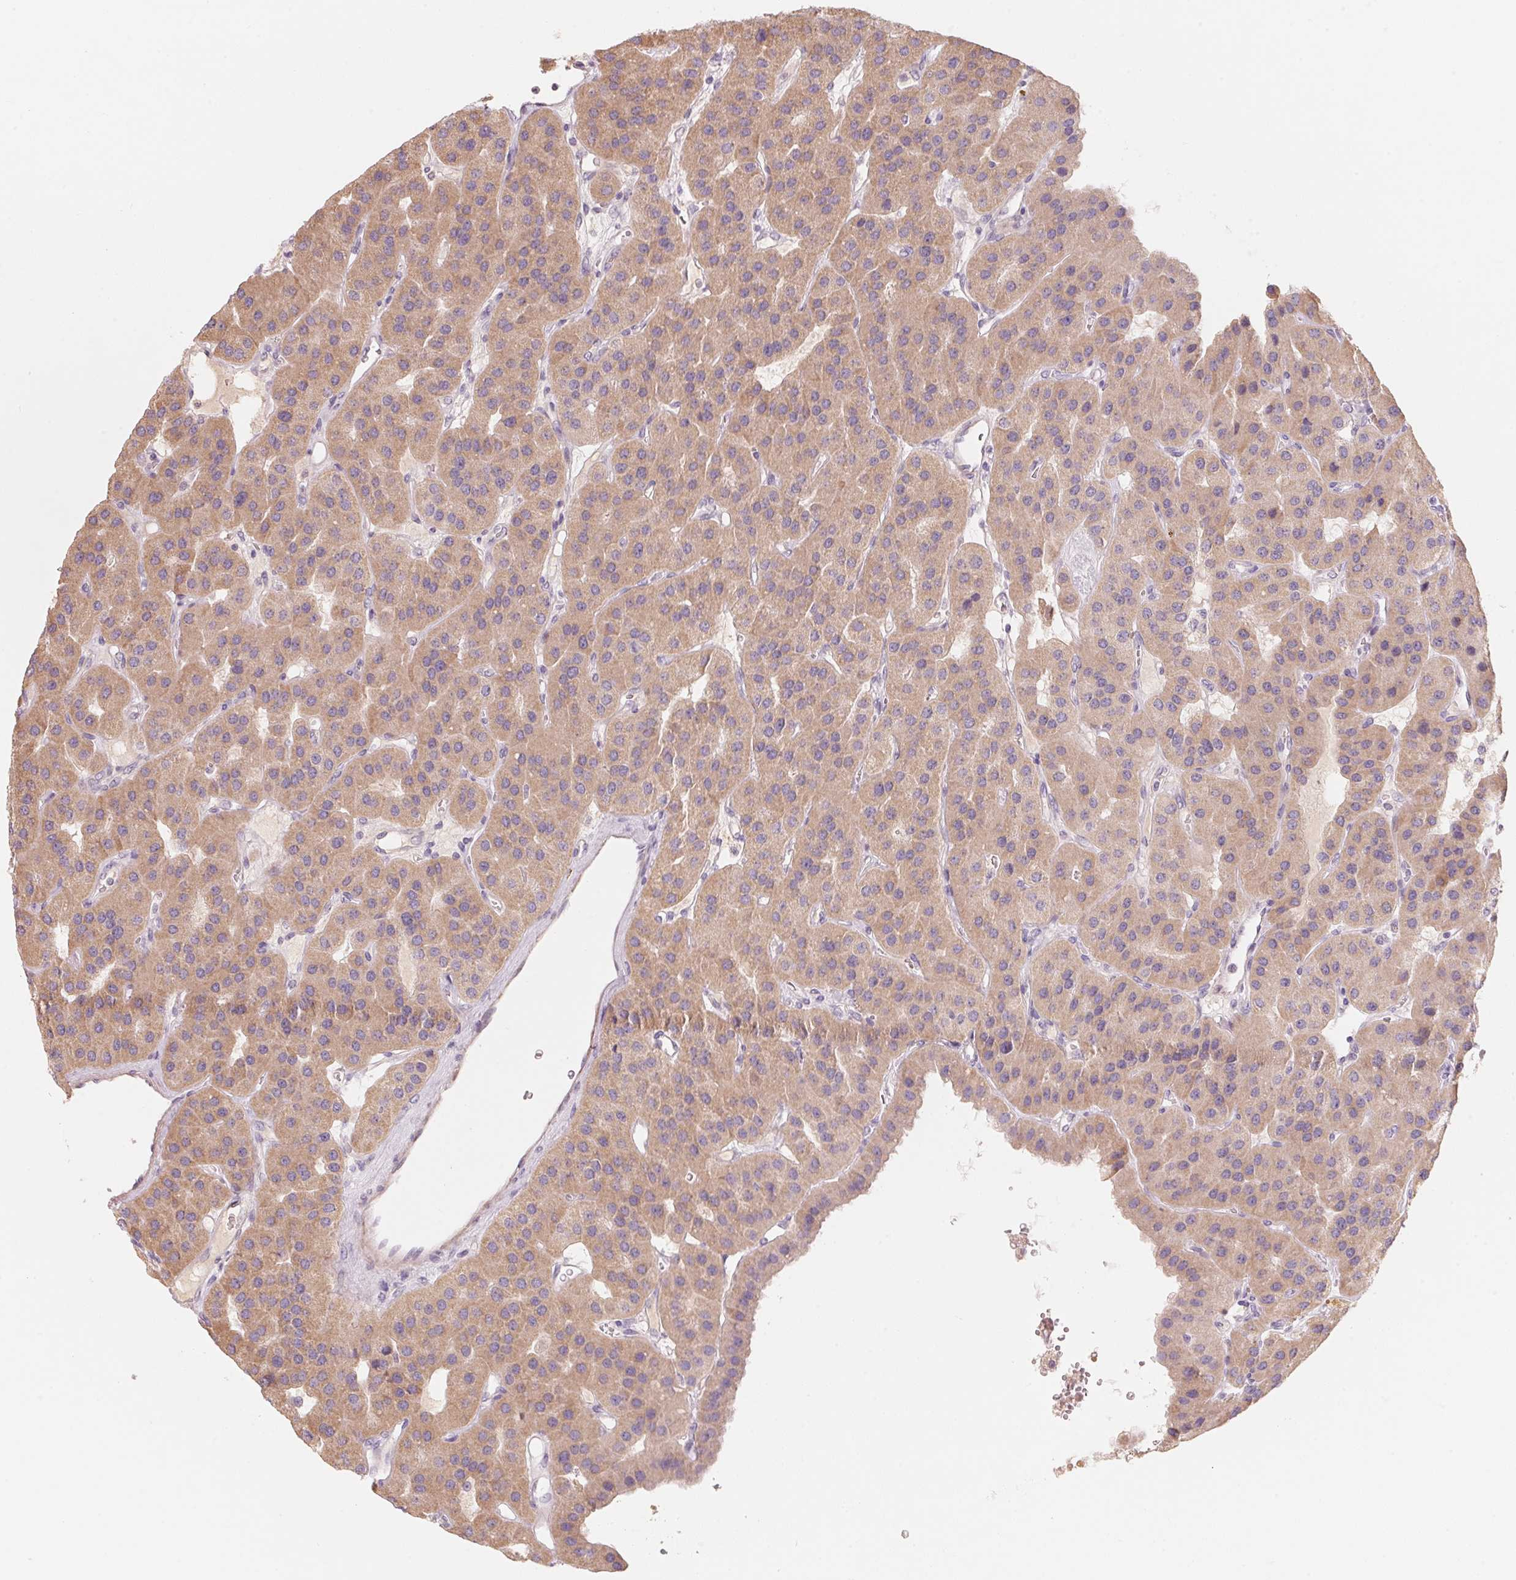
{"staining": {"intensity": "weak", "quantity": ">75%", "location": "cytoplasmic/membranous"}, "tissue": "parathyroid gland", "cell_type": "Glandular cells", "image_type": "normal", "snomed": [{"axis": "morphology", "description": "Normal tissue, NOS"}, {"axis": "morphology", "description": "Adenoma, NOS"}, {"axis": "topography", "description": "Parathyroid gland"}], "caption": "Weak cytoplasmic/membranous positivity is seen in about >75% of glandular cells in unremarkable parathyroid gland.", "gene": "TP53AIP1", "patient": {"sex": "female", "age": 86}}